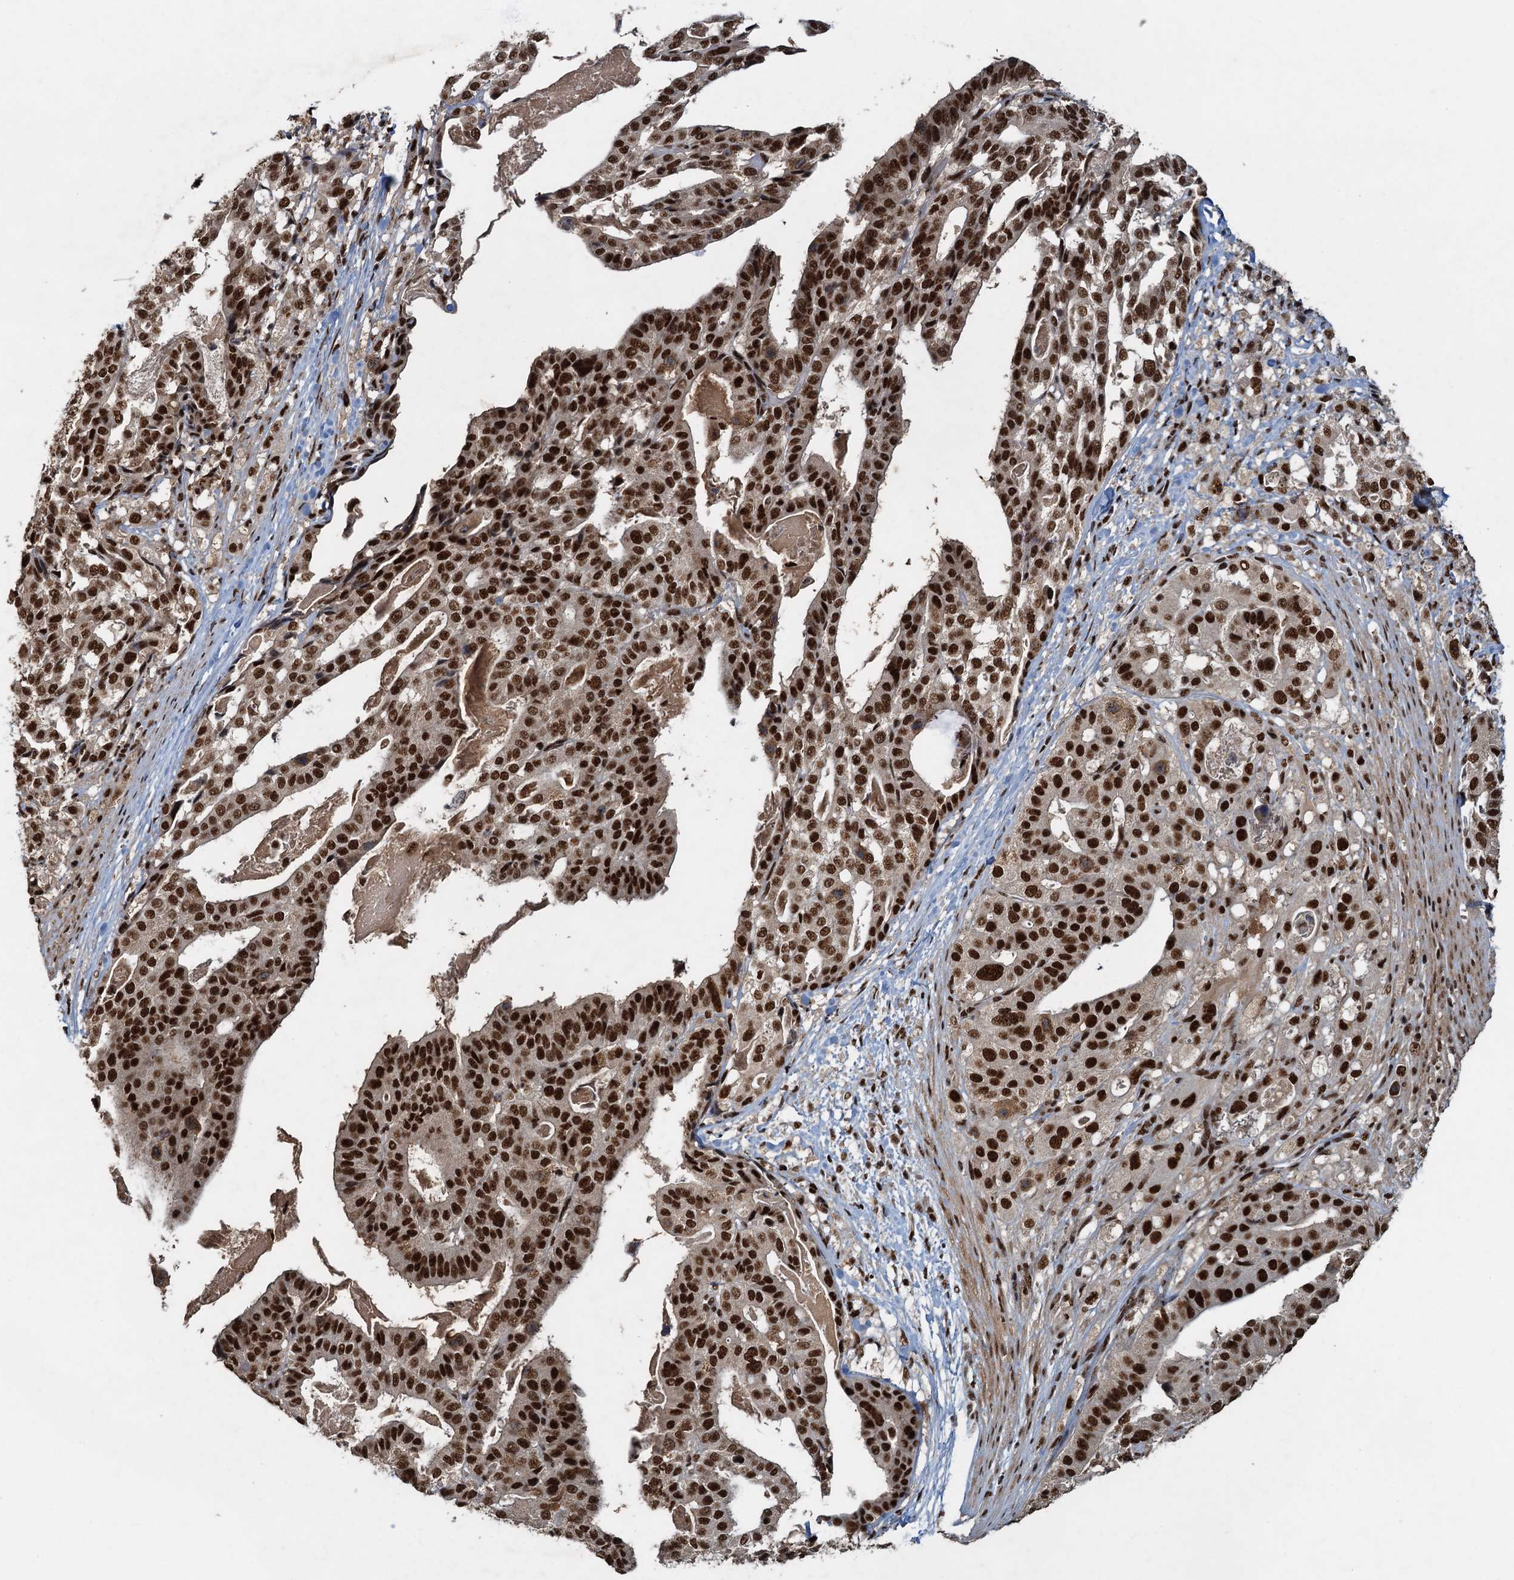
{"staining": {"intensity": "strong", "quantity": ">75%", "location": "nuclear"}, "tissue": "stomach cancer", "cell_type": "Tumor cells", "image_type": "cancer", "snomed": [{"axis": "morphology", "description": "Adenocarcinoma, NOS"}, {"axis": "topography", "description": "Stomach"}], "caption": "IHC image of human adenocarcinoma (stomach) stained for a protein (brown), which displays high levels of strong nuclear positivity in about >75% of tumor cells.", "gene": "ZC3H18", "patient": {"sex": "male", "age": 48}}